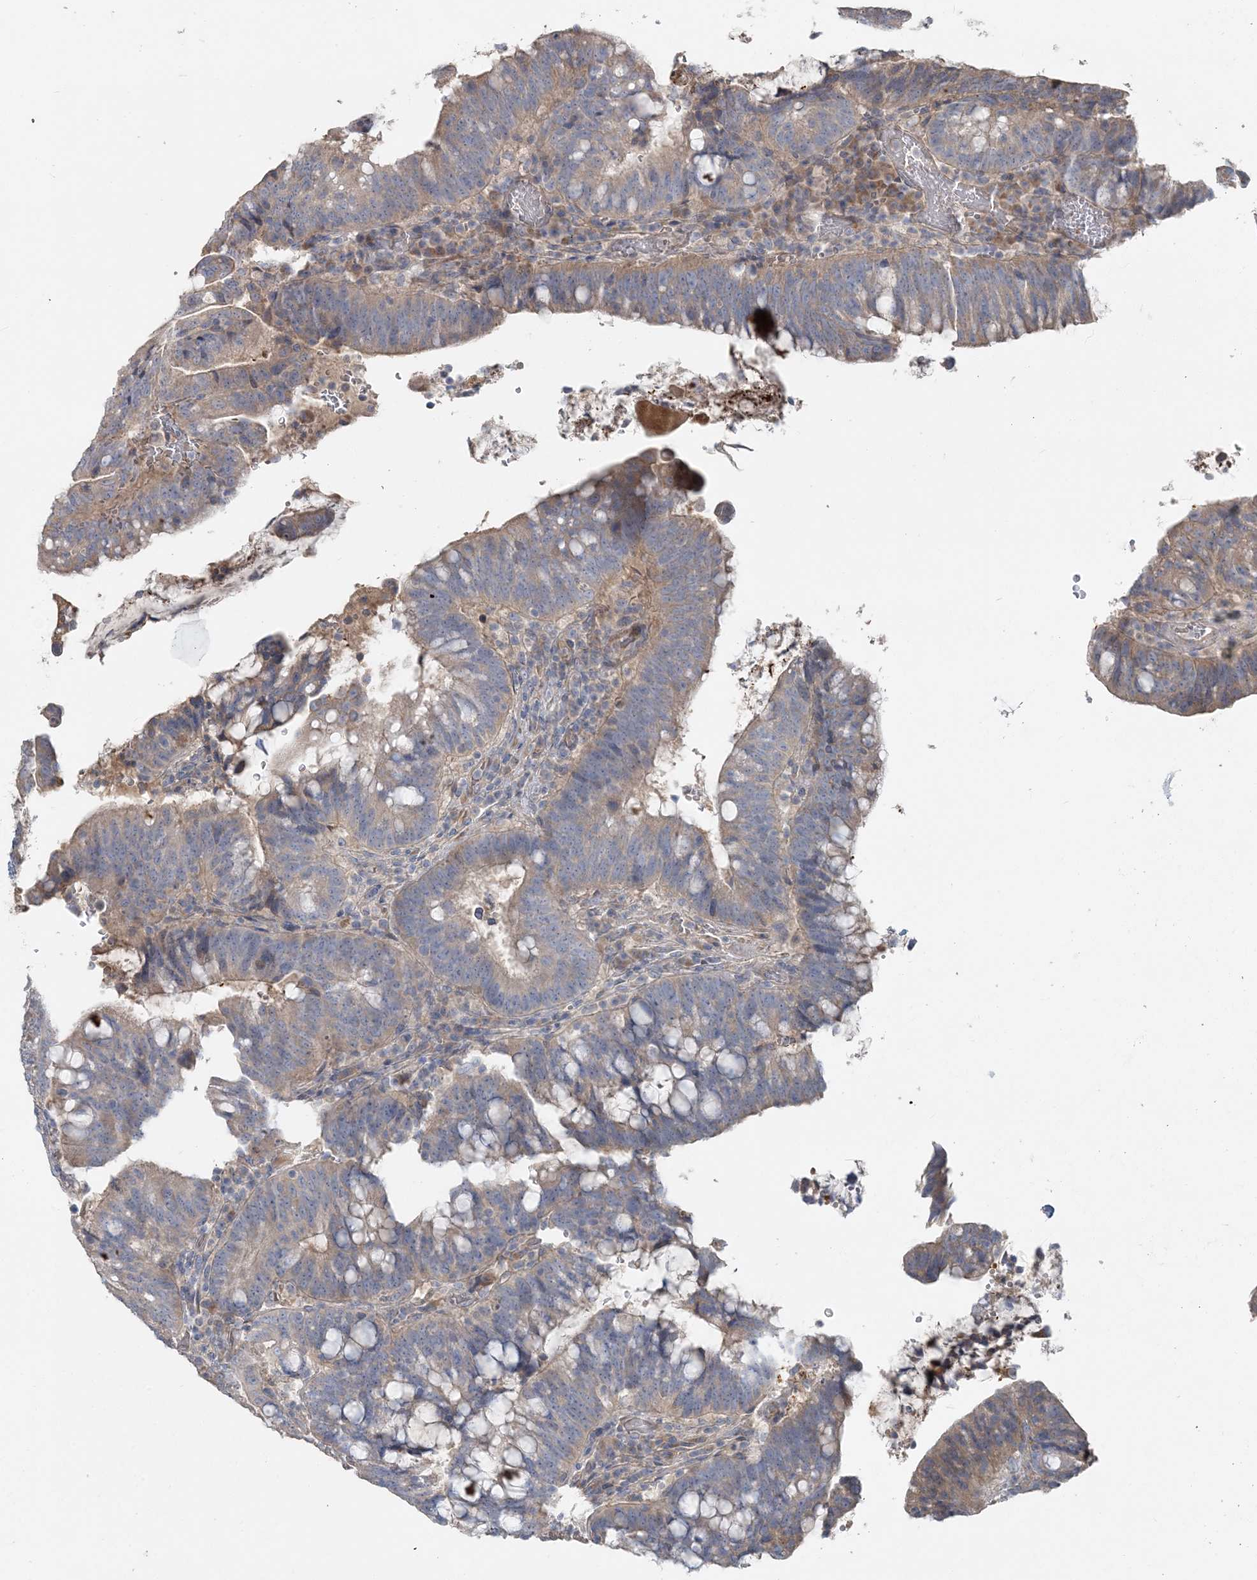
{"staining": {"intensity": "weak", "quantity": "<25%", "location": "cytoplasmic/membranous"}, "tissue": "colorectal cancer", "cell_type": "Tumor cells", "image_type": "cancer", "snomed": [{"axis": "morphology", "description": "Adenocarcinoma, NOS"}, {"axis": "topography", "description": "Colon"}], "caption": "Protein analysis of colorectal cancer demonstrates no significant positivity in tumor cells.", "gene": "SLC4A10", "patient": {"sex": "female", "age": 66}}